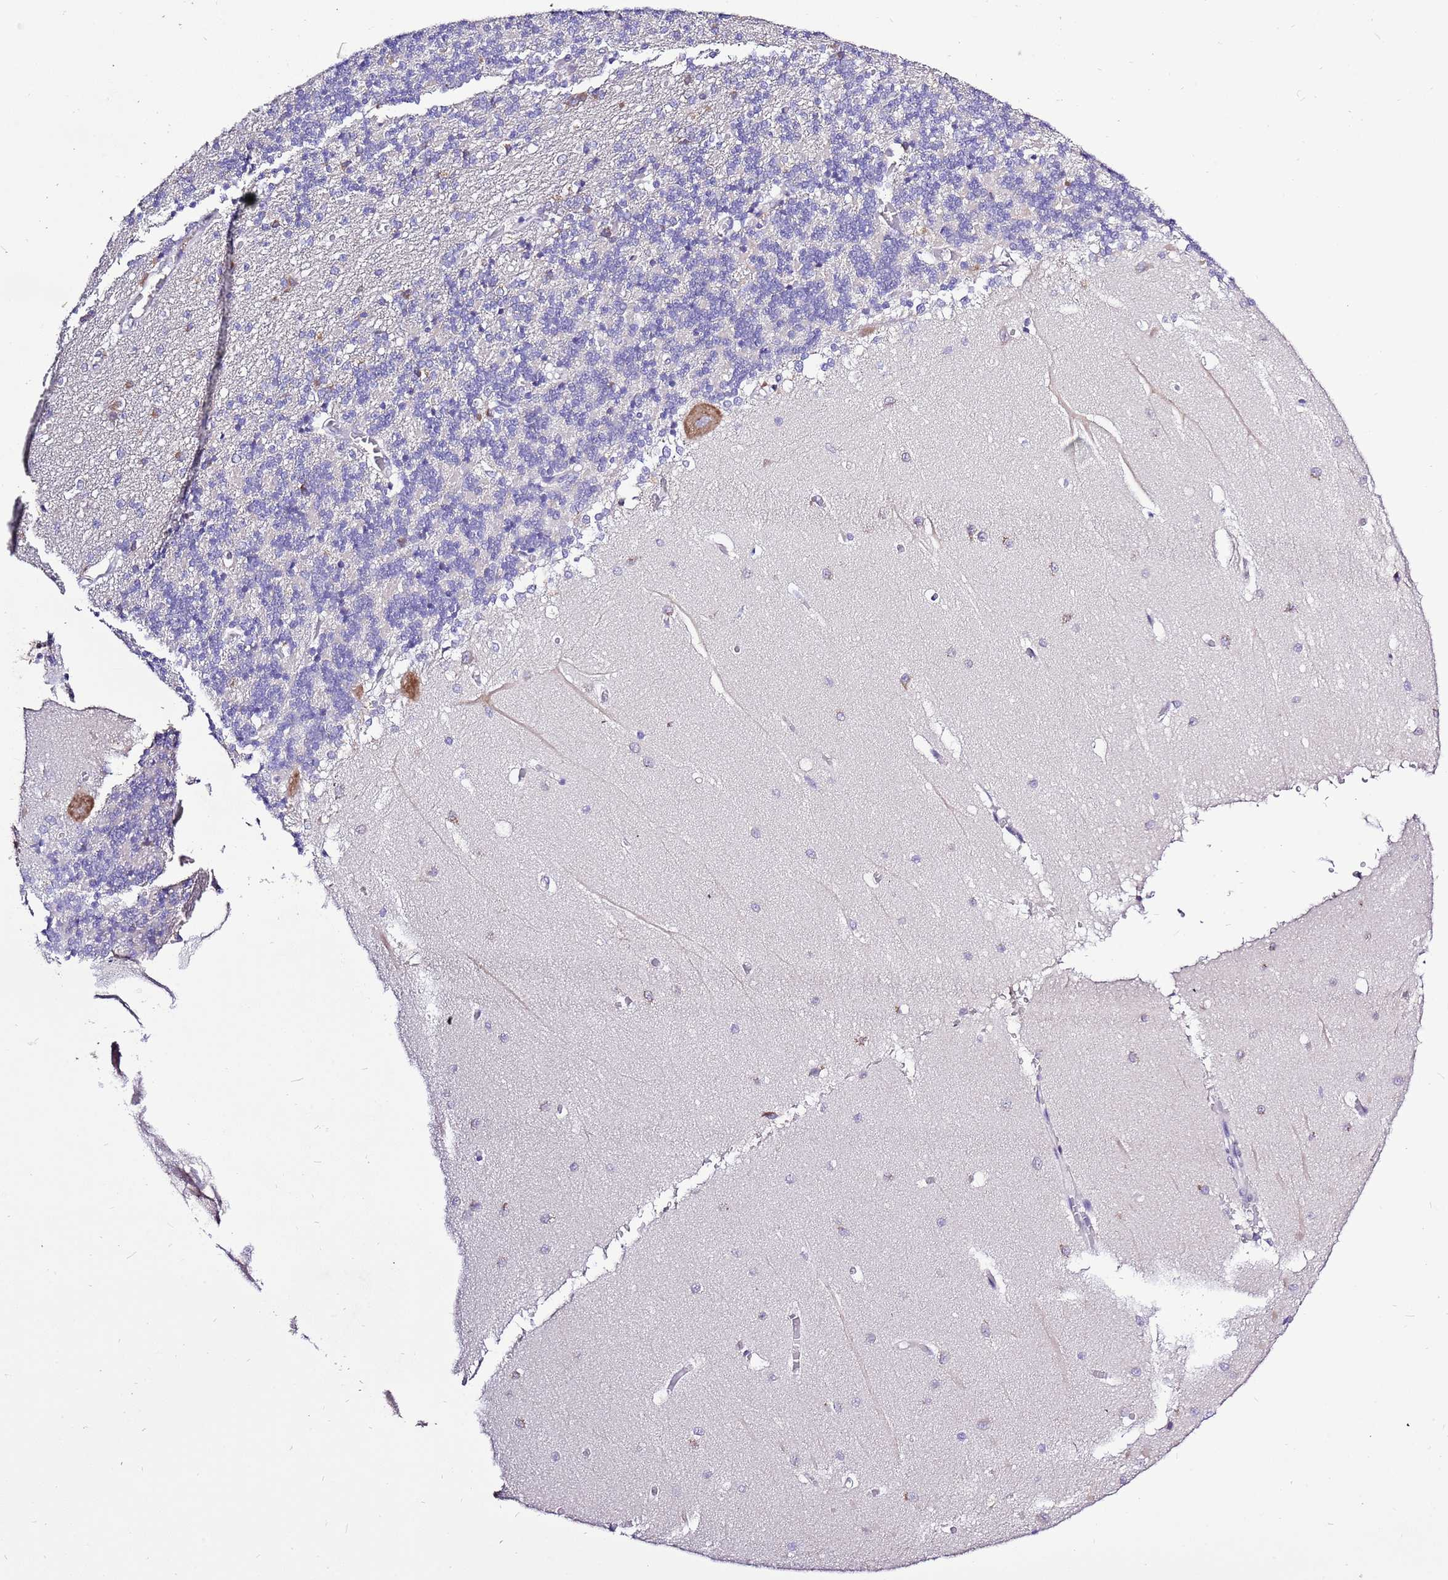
{"staining": {"intensity": "negative", "quantity": "none", "location": "none"}, "tissue": "cerebellum", "cell_type": "Cells in granular layer", "image_type": "normal", "snomed": [{"axis": "morphology", "description": "Normal tissue, NOS"}, {"axis": "topography", "description": "Cerebellum"}], "caption": "IHC histopathology image of benign cerebellum: cerebellum stained with DAB (3,3'-diaminobenzidine) displays no significant protein staining in cells in granular layer.", "gene": "GLCE", "patient": {"sex": "male", "age": 37}}